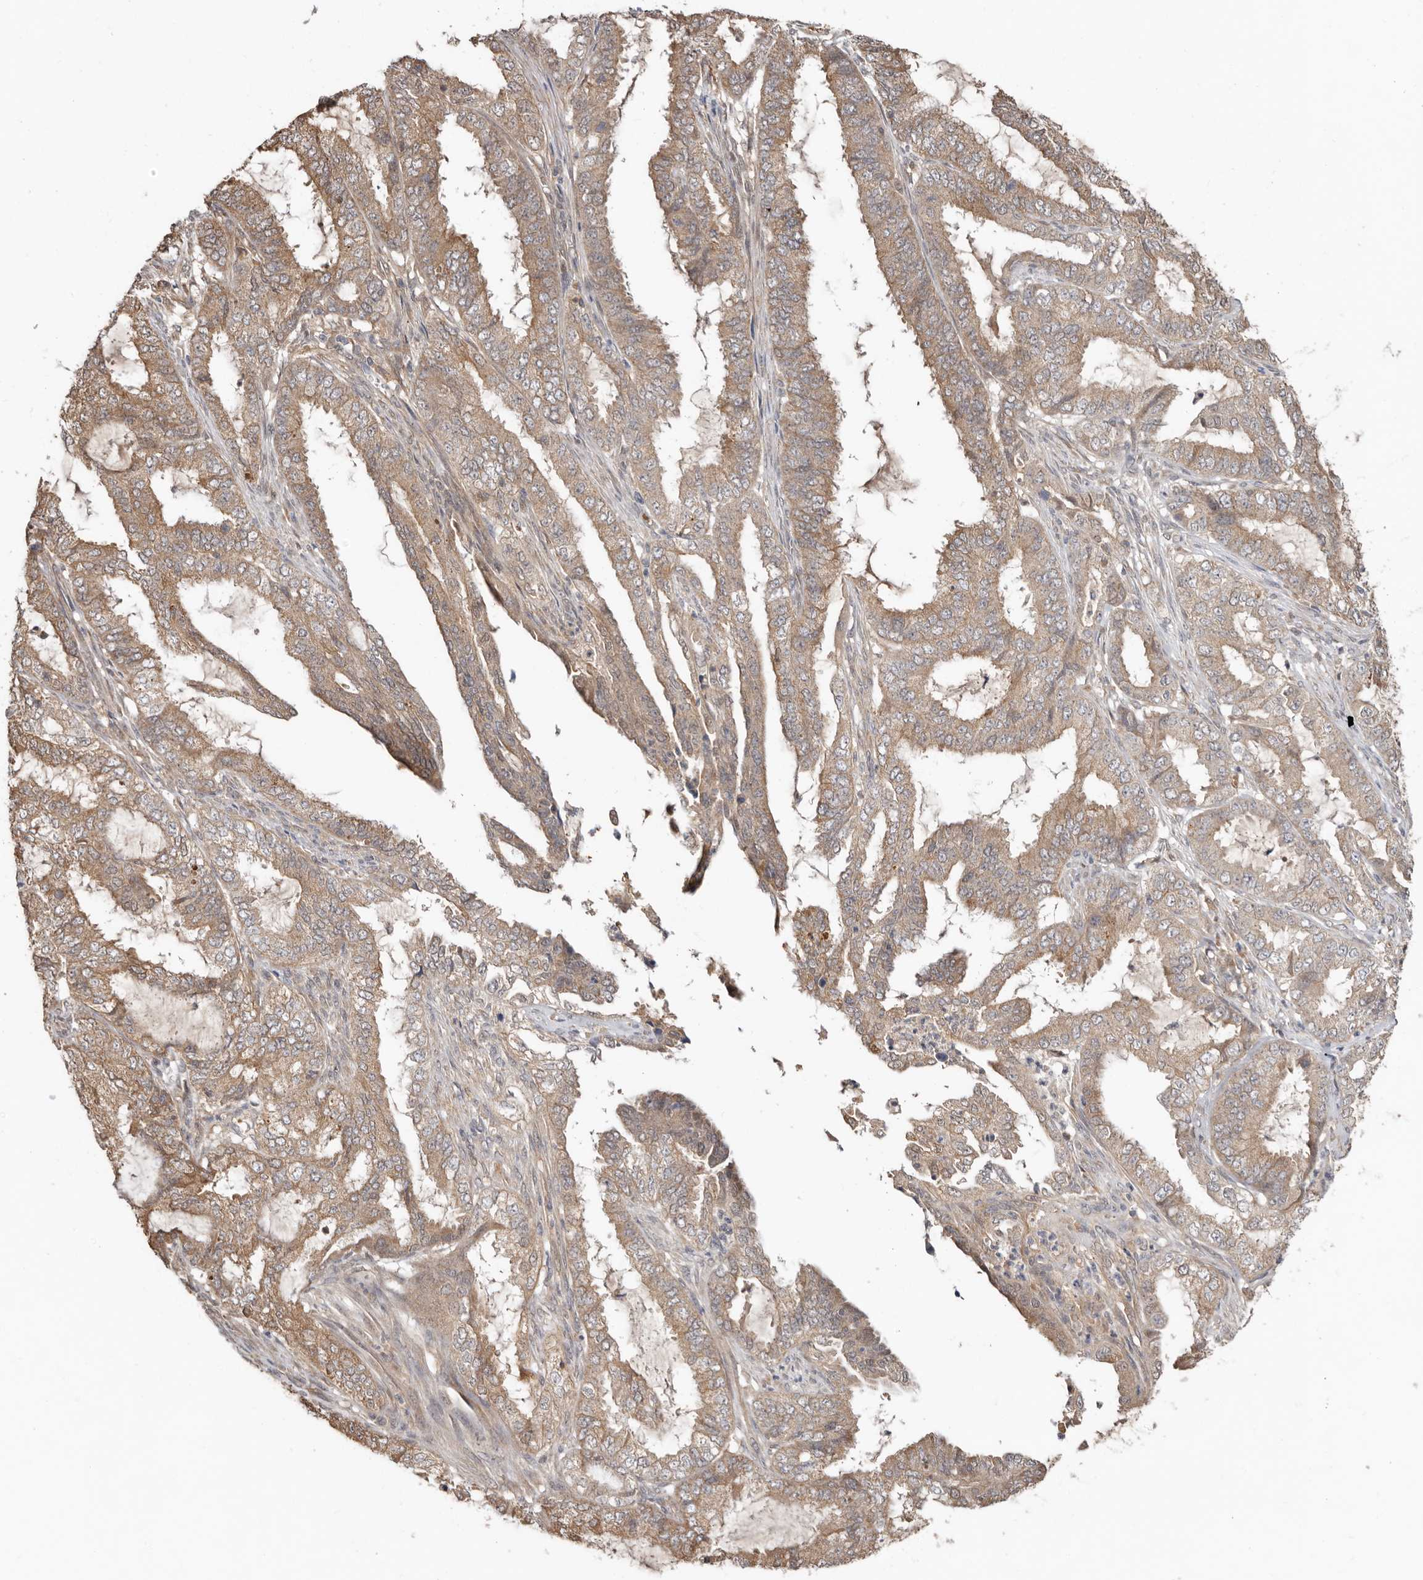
{"staining": {"intensity": "moderate", "quantity": ">75%", "location": "cytoplasmic/membranous"}, "tissue": "endometrial cancer", "cell_type": "Tumor cells", "image_type": "cancer", "snomed": [{"axis": "morphology", "description": "Adenocarcinoma, NOS"}, {"axis": "topography", "description": "Endometrium"}], "caption": "Immunohistochemistry (DAB (3,3'-diaminobenzidine)) staining of human endometrial adenocarcinoma displays moderate cytoplasmic/membranous protein expression in about >75% of tumor cells.", "gene": "RSPO2", "patient": {"sex": "female", "age": 51}}